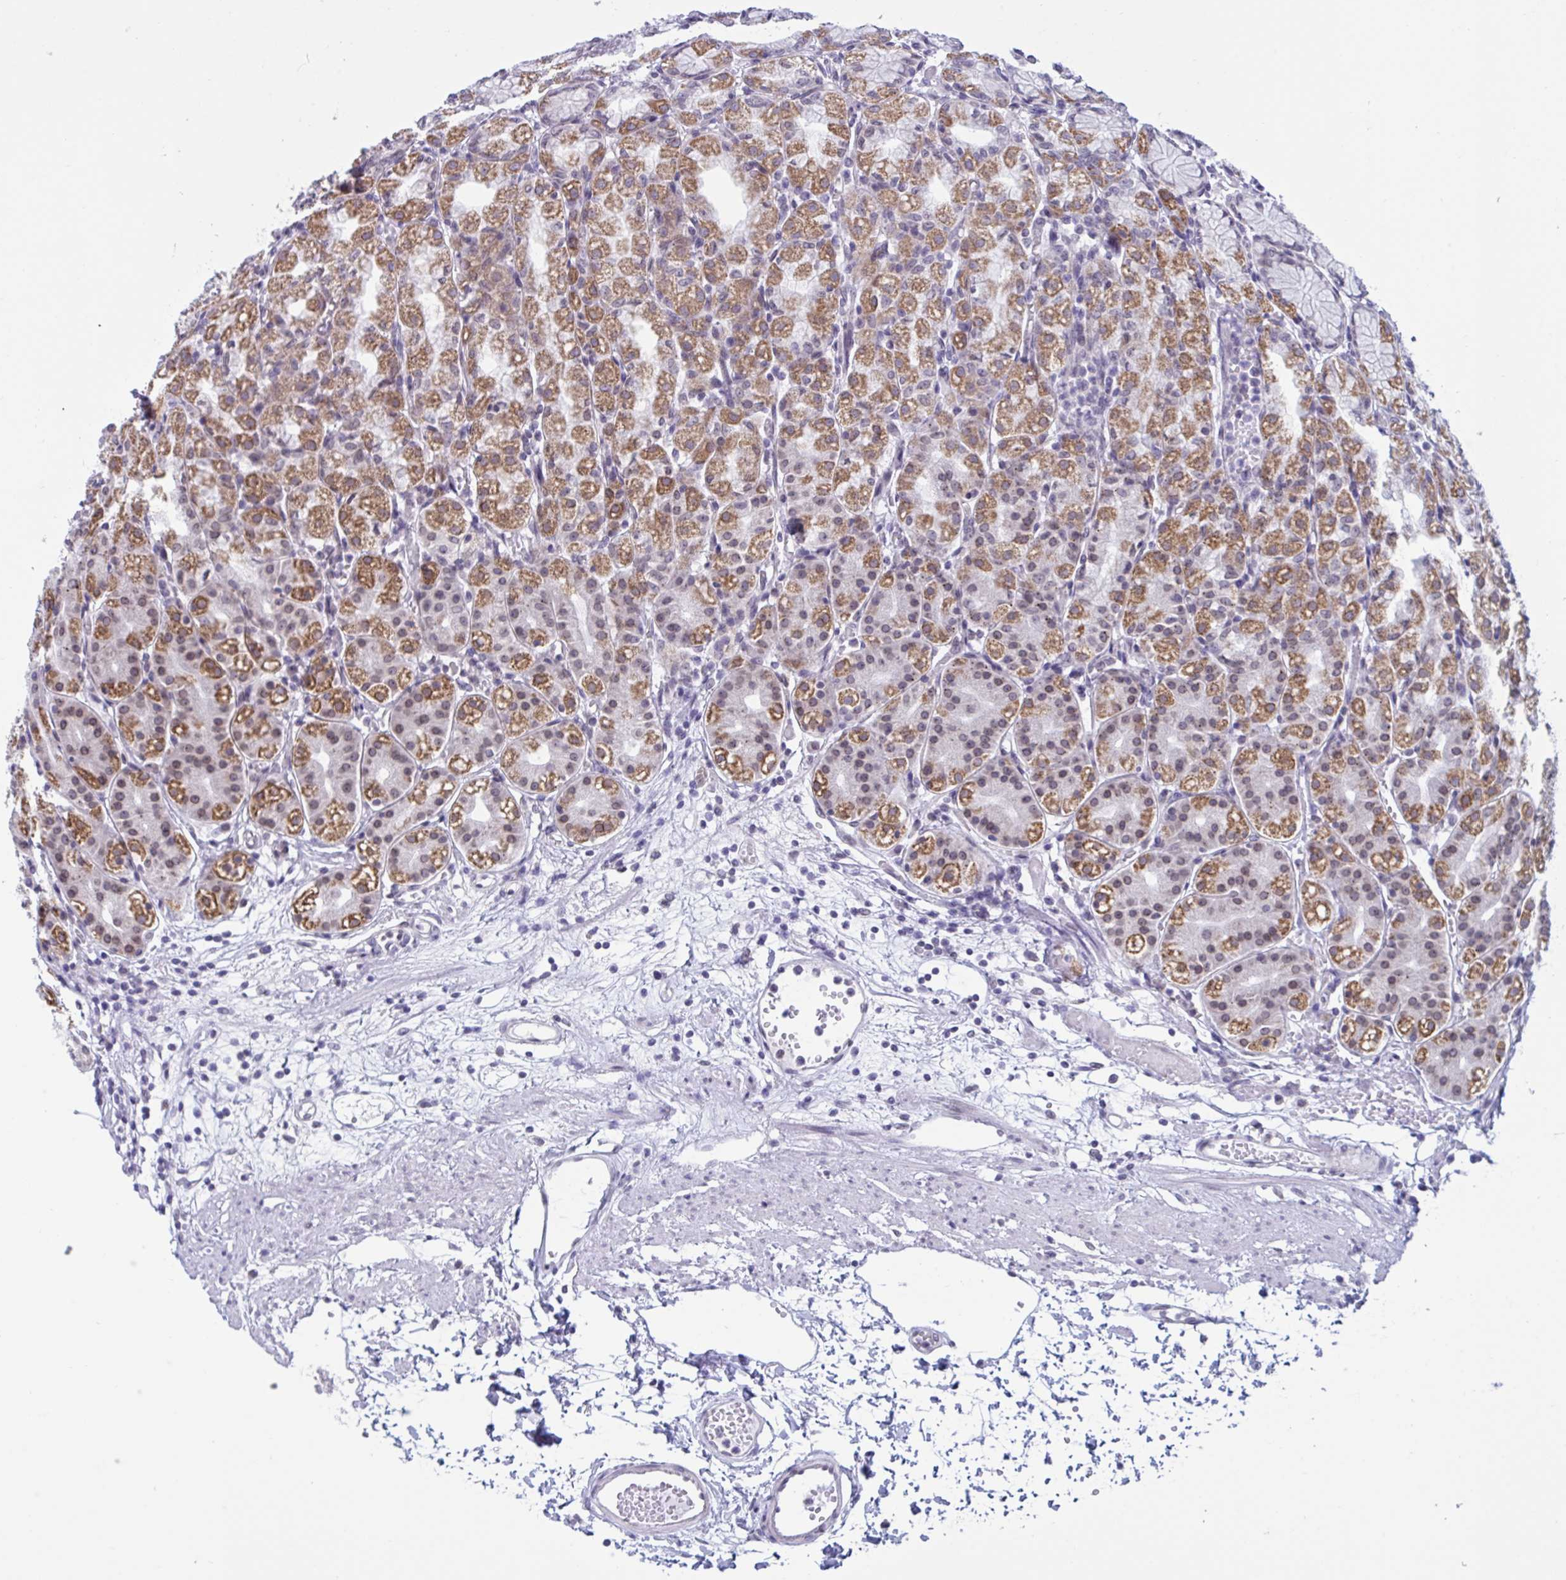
{"staining": {"intensity": "moderate", "quantity": "25%-75%", "location": "cytoplasmic/membranous"}, "tissue": "stomach", "cell_type": "Glandular cells", "image_type": "normal", "snomed": [{"axis": "morphology", "description": "Normal tissue, NOS"}, {"axis": "topography", "description": "Stomach"}], "caption": "Immunohistochemistry (IHC) micrograph of benign stomach stained for a protein (brown), which exhibits medium levels of moderate cytoplasmic/membranous expression in about 25%-75% of glandular cells.", "gene": "DOCK11", "patient": {"sex": "female", "age": 57}}